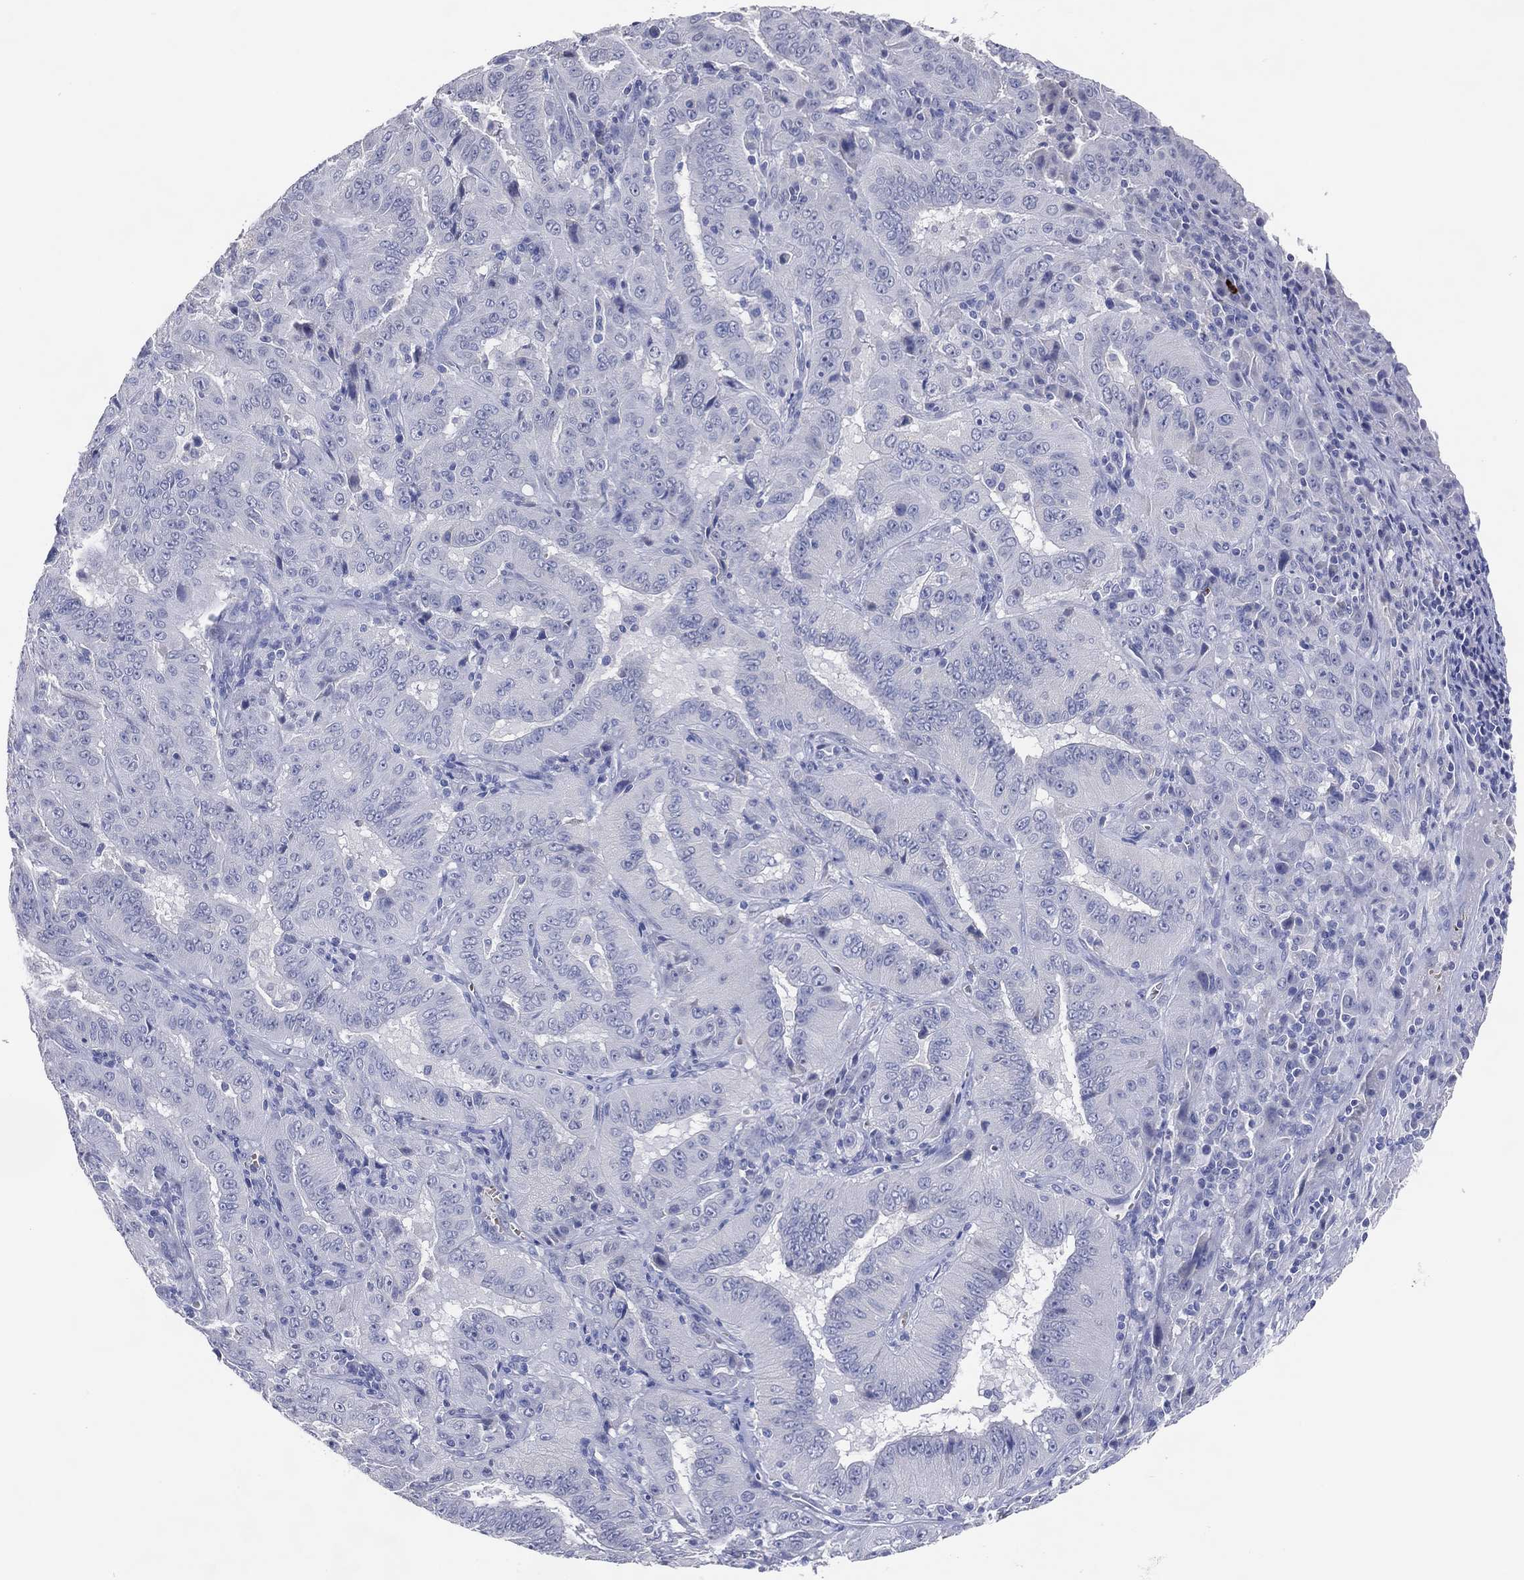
{"staining": {"intensity": "negative", "quantity": "none", "location": "none"}, "tissue": "pancreatic cancer", "cell_type": "Tumor cells", "image_type": "cancer", "snomed": [{"axis": "morphology", "description": "Adenocarcinoma, NOS"}, {"axis": "topography", "description": "Pancreas"}], "caption": "Tumor cells show no significant positivity in pancreatic adenocarcinoma.", "gene": "DNAH6", "patient": {"sex": "male", "age": 63}}